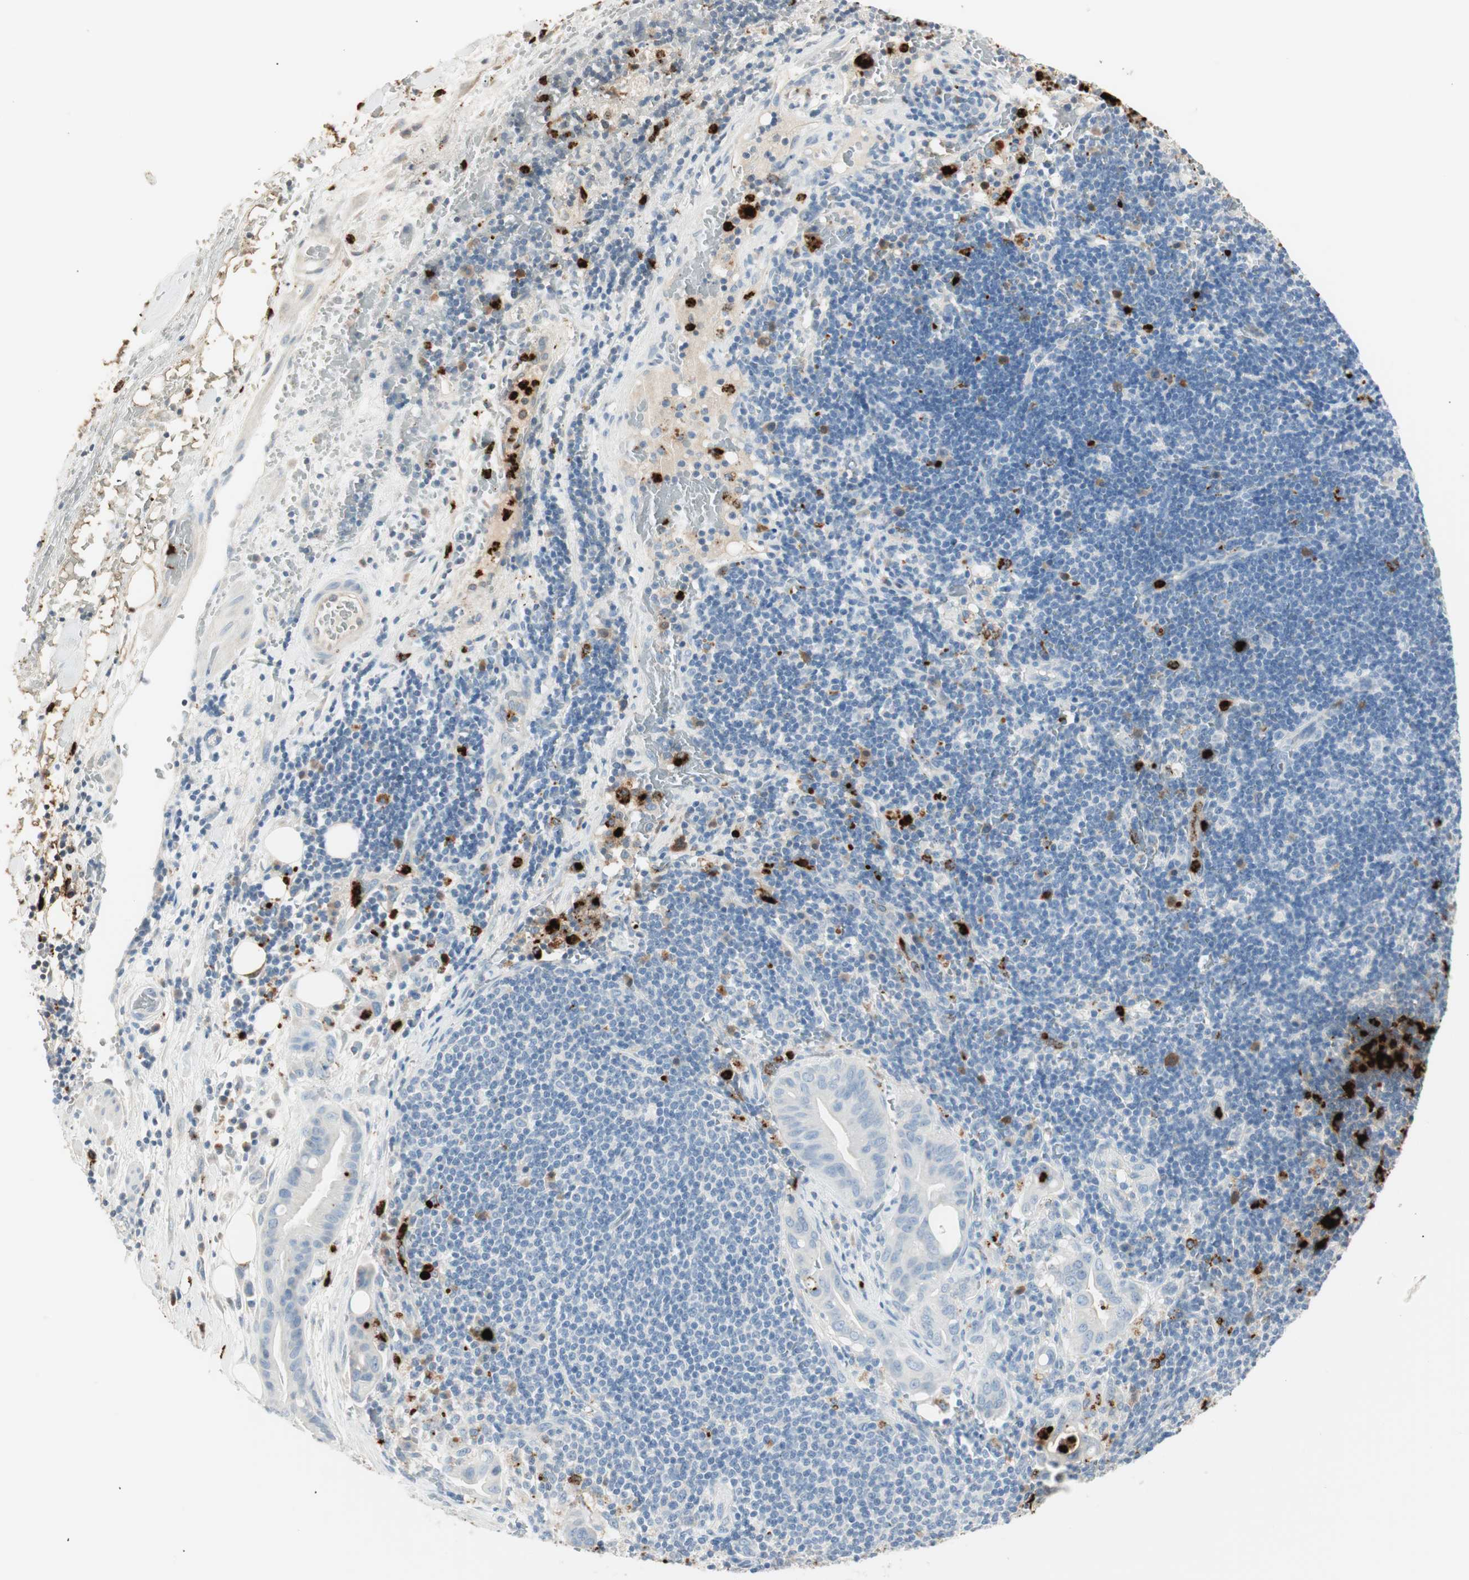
{"staining": {"intensity": "weak", "quantity": "25%-75%", "location": "cytoplasmic/membranous"}, "tissue": "liver cancer", "cell_type": "Tumor cells", "image_type": "cancer", "snomed": [{"axis": "morphology", "description": "Cholangiocarcinoma"}, {"axis": "topography", "description": "Liver"}], "caption": "Human cholangiocarcinoma (liver) stained with a protein marker exhibits weak staining in tumor cells.", "gene": "PRTN3", "patient": {"sex": "female", "age": 68}}